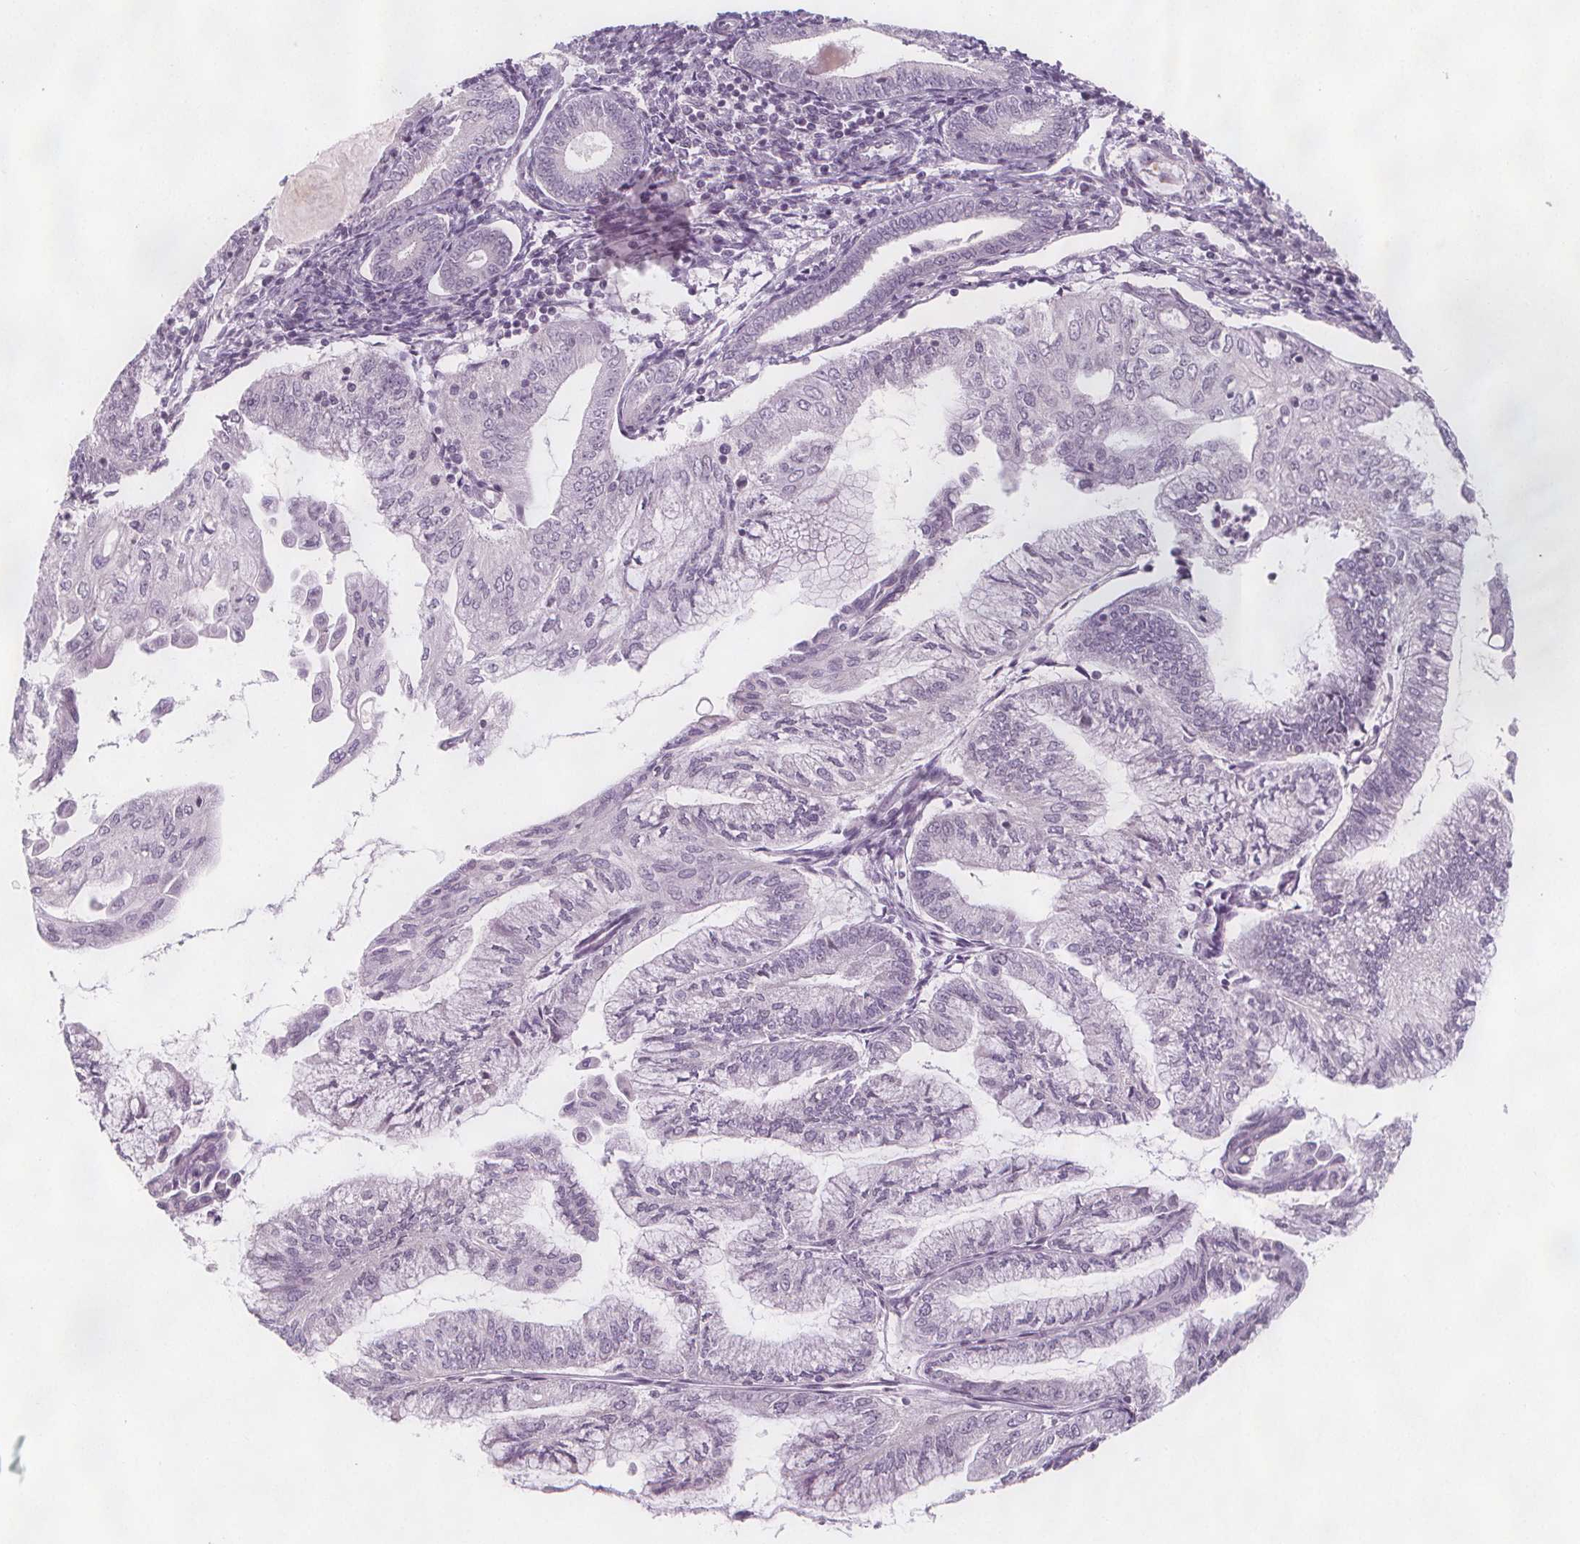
{"staining": {"intensity": "negative", "quantity": "none", "location": "none"}, "tissue": "endometrial cancer", "cell_type": "Tumor cells", "image_type": "cancer", "snomed": [{"axis": "morphology", "description": "Adenocarcinoma, NOS"}, {"axis": "topography", "description": "Endometrium"}], "caption": "This is a micrograph of immunohistochemistry (IHC) staining of endometrial cancer (adenocarcinoma), which shows no positivity in tumor cells. The staining is performed using DAB (3,3'-diaminobenzidine) brown chromogen with nuclei counter-stained in using hematoxylin.", "gene": "C1orf167", "patient": {"sex": "female", "age": 55}}